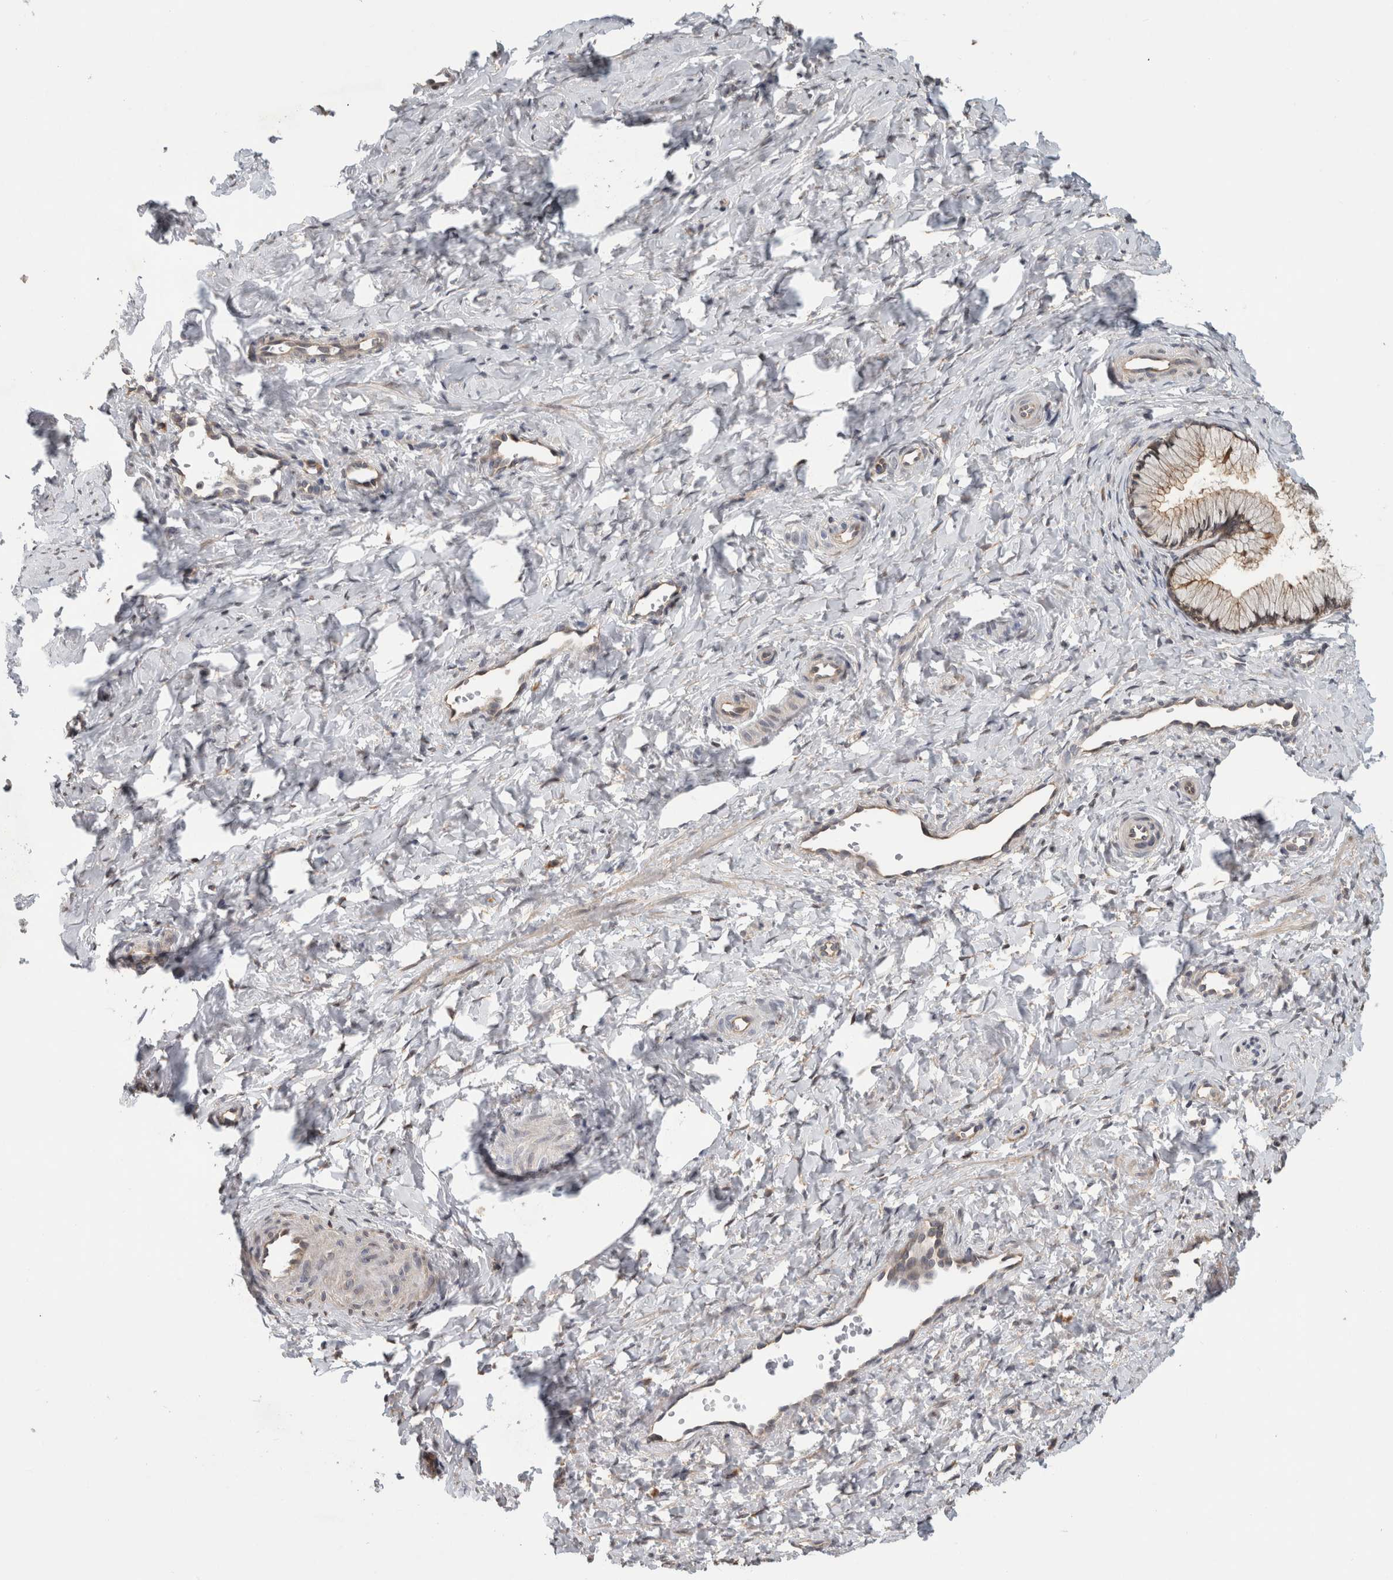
{"staining": {"intensity": "weak", "quantity": ">75%", "location": "cytoplasmic/membranous"}, "tissue": "cervix", "cell_type": "Glandular cells", "image_type": "normal", "snomed": [{"axis": "morphology", "description": "Normal tissue, NOS"}, {"axis": "topography", "description": "Cervix"}], "caption": "Protein expression analysis of unremarkable cervix shows weak cytoplasmic/membranous positivity in about >75% of glandular cells. (brown staining indicates protein expression, while blue staining denotes nuclei).", "gene": "PARP6", "patient": {"sex": "female", "age": 27}}